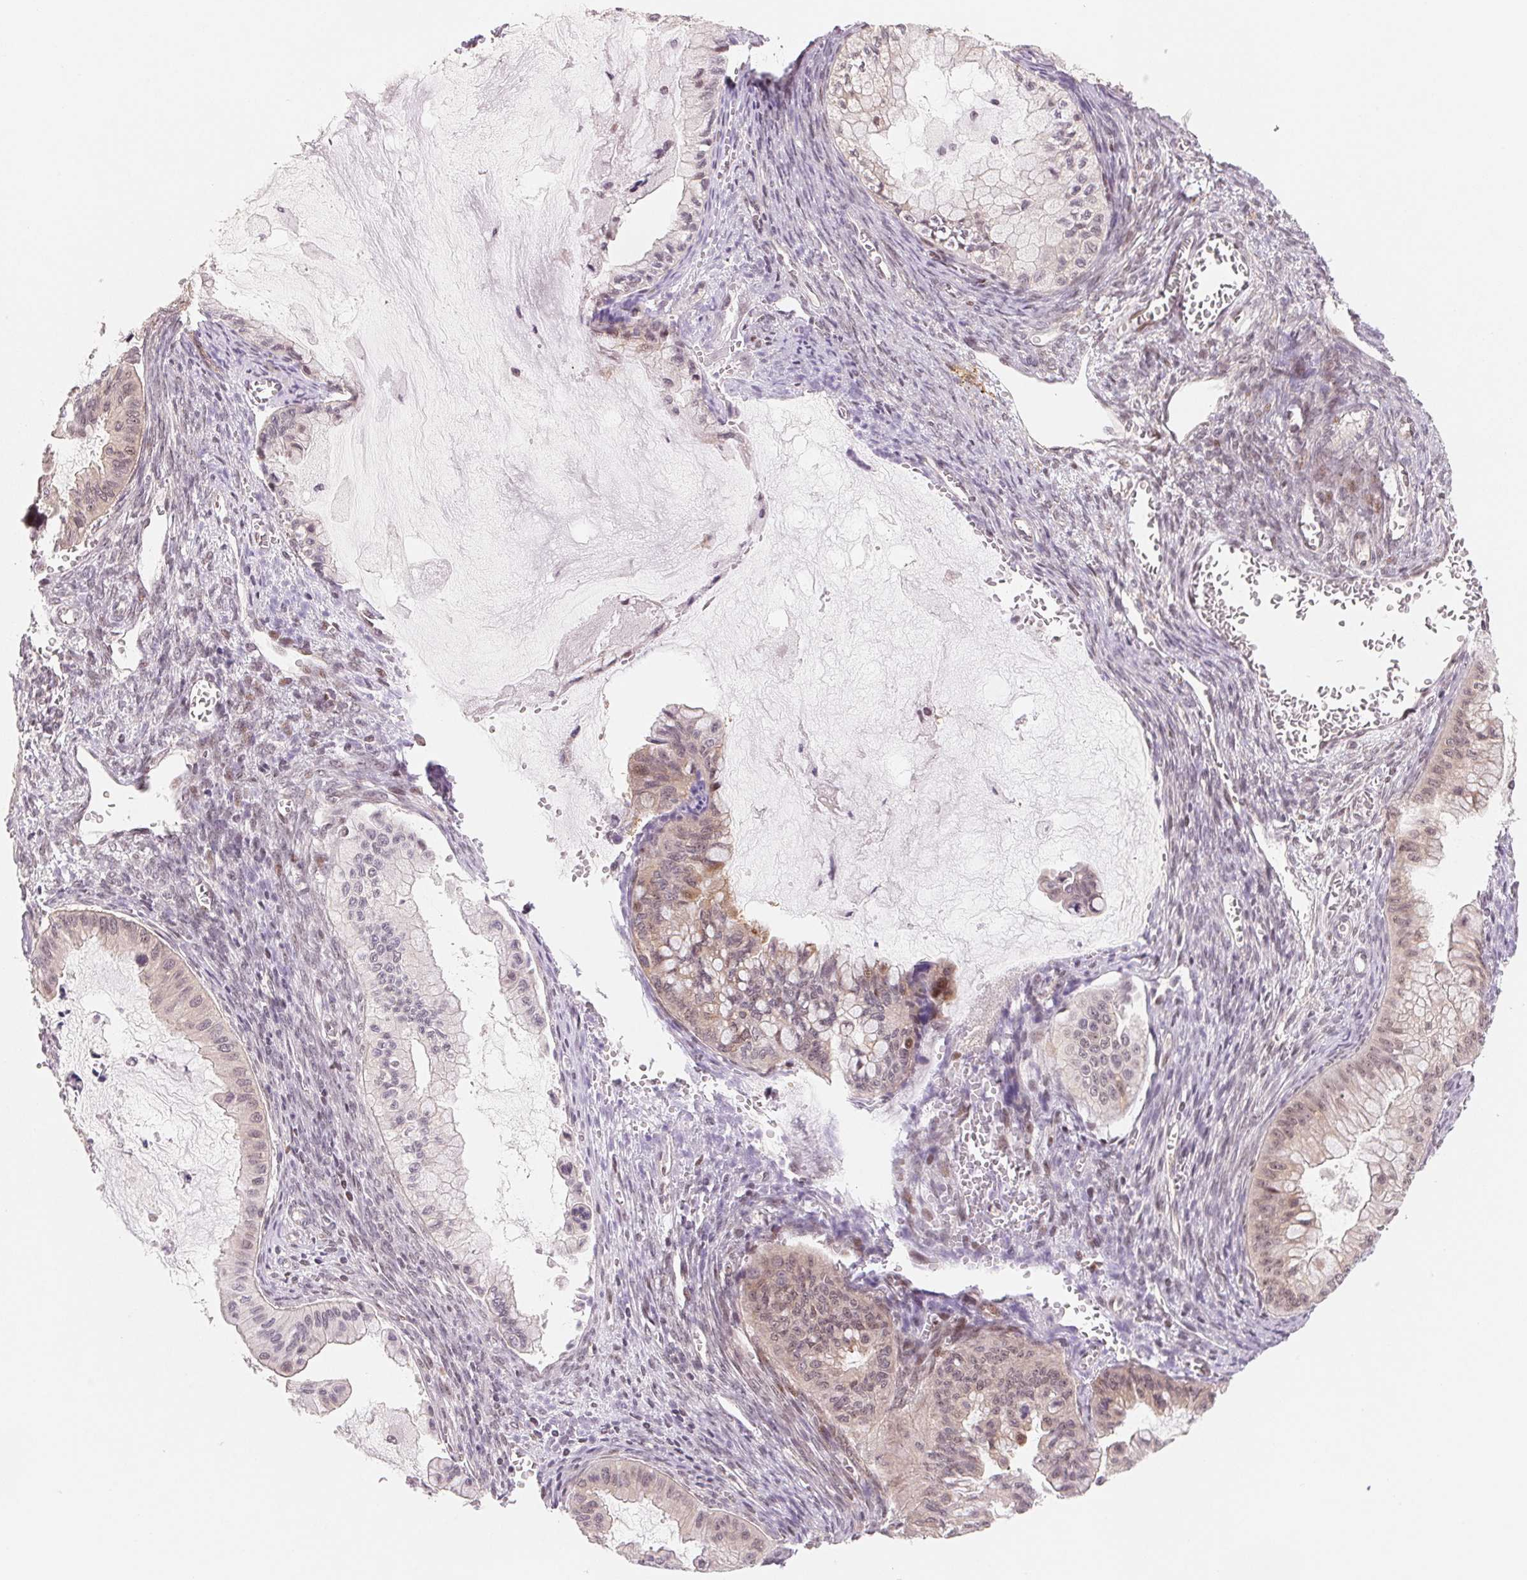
{"staining": {"intensity": "weak", "quantity": "<25%", "location": "cytoplasmic/membranous,nuclear"}, "tissue": "ovarian cancer", "cell_type": "Tumor cells", "image_type": "cancer", "snomed": [{"axis": "morphology", "description": "Cystadenocarcinoma, mucinous, NOS"}, {"axis": "topography", "description": "Ovary"}], "caption": "A histopathology image of human ovarian mucinous cystadenocarcinoma is negative for staining in tumor cells.", "gene": "DNAJB6", "patient": {"sex": "female", "age": 72}}